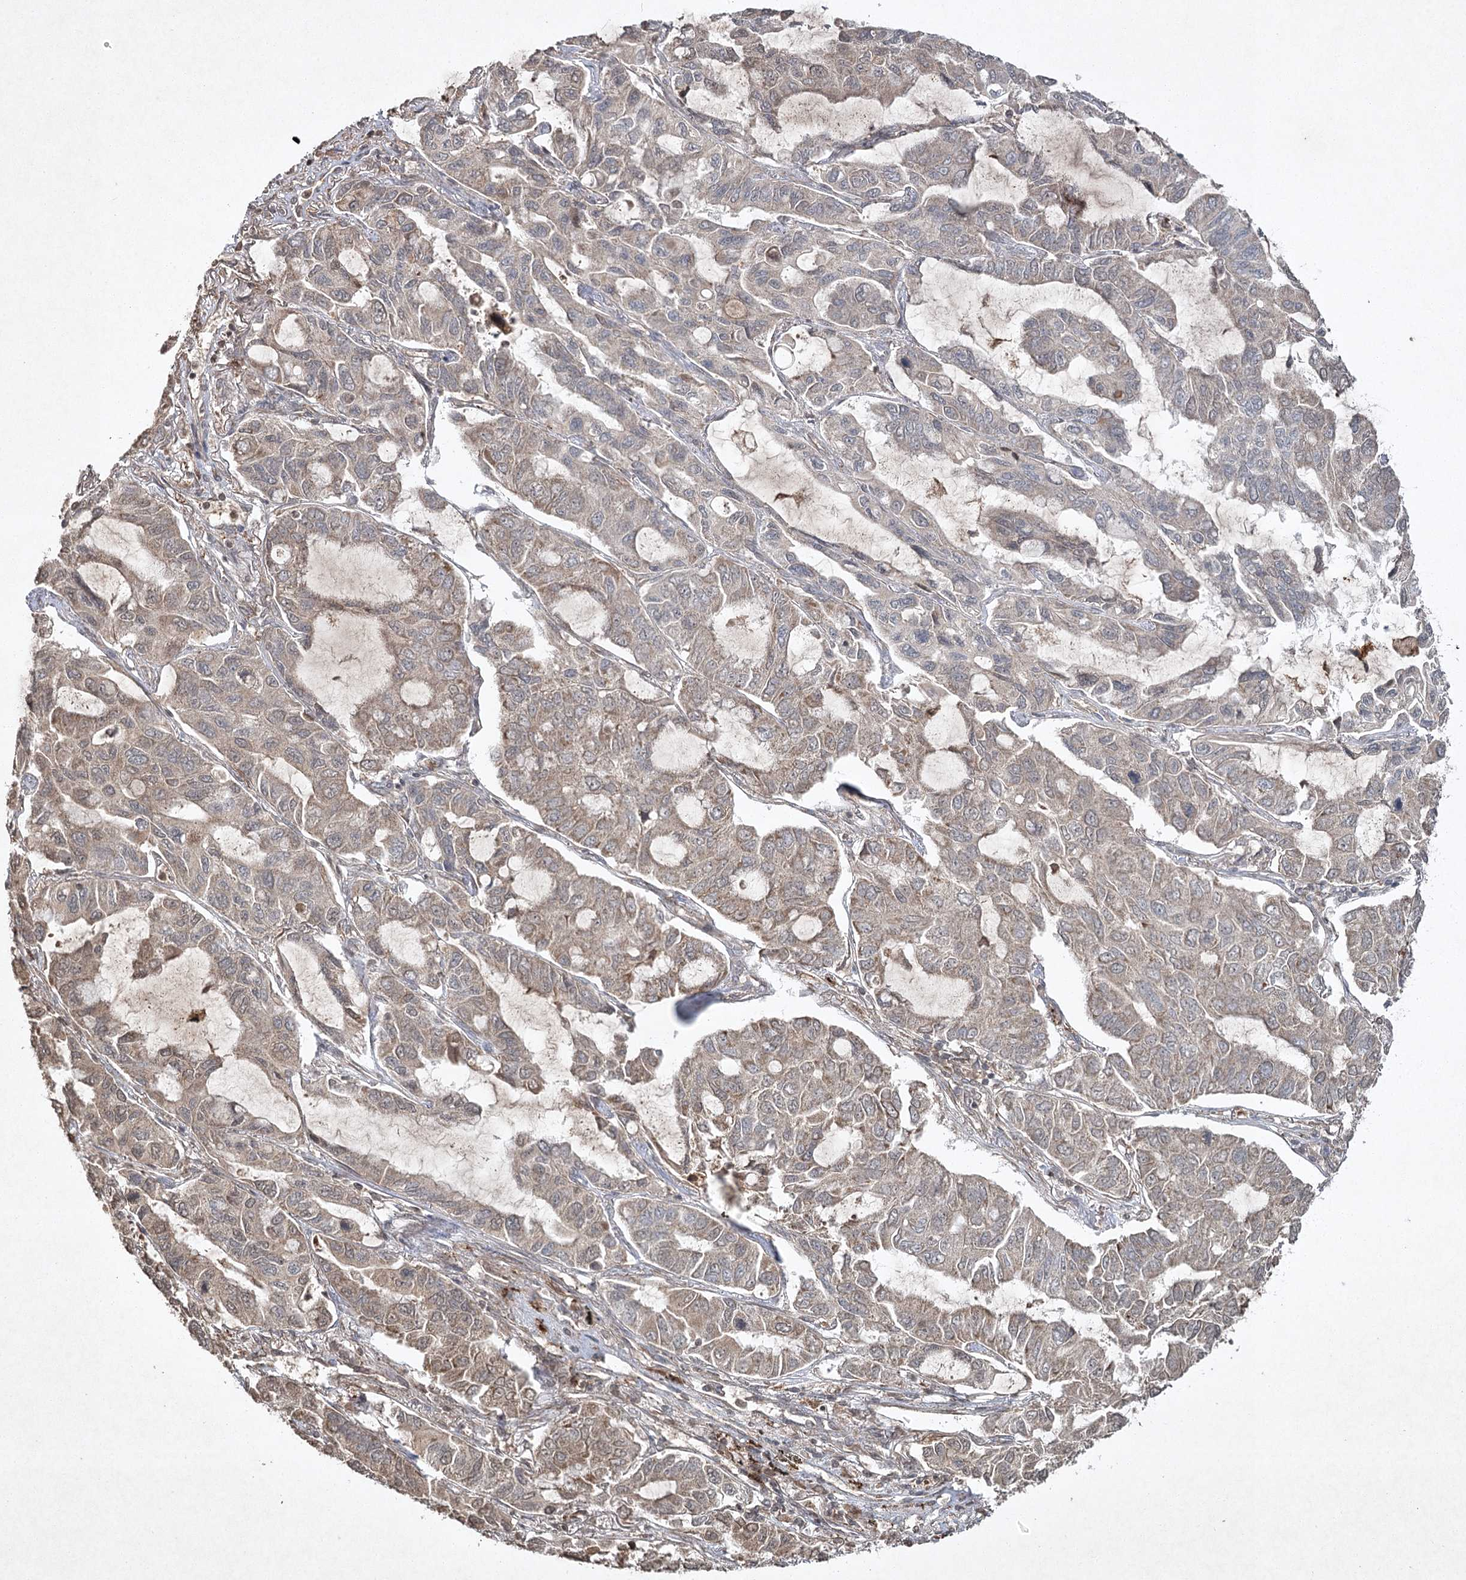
{"staining": {"intensity": "weak", "quantity": "<25%", "location": "cytoplasmic/membranous"}, "tissue": "lung cancer", "cell_type": "Tumor cells", "image_type": "cancer", "snomed": [{"axis": "morphology", "description": "Adenocarcinoma, NOS"}, {"axis": "topography", "description": "Lung"}], "caption": "IHC micrograph of neoplastic tissue: lung cancer stained with DAB (3,3'-diaminobenzidine) displays no significant protein expression in tumor cells.", "gene": "CYP2B6", "patient": {"sex": "male", "age": 64}}